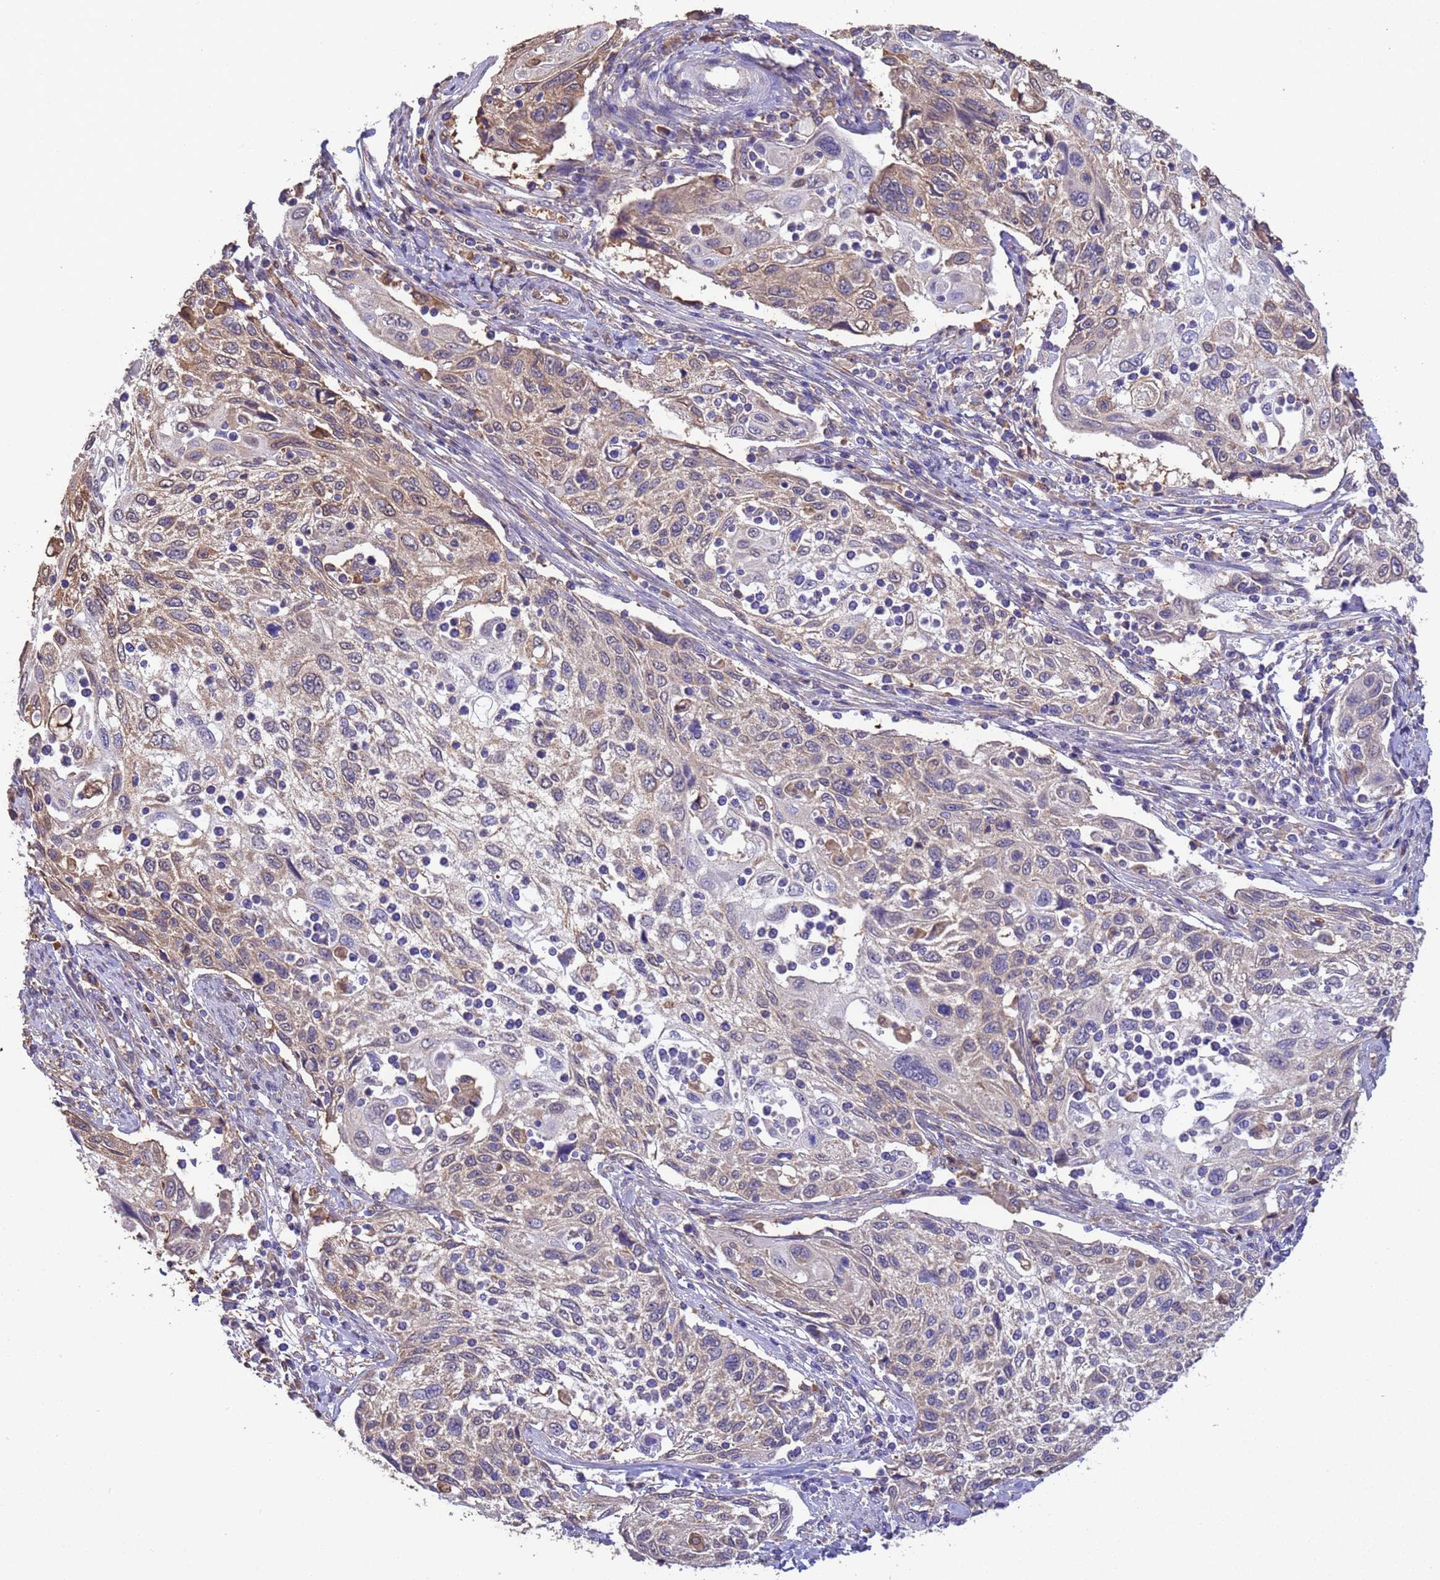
{"staining": {"intensity": "weak", "quantity": "25%-75%", "location": "cytoplasmic/membranous"}, "tissue": "cervical cancer", "cell_type": "Tumor cells", "image_type": "cancer", "snomed": [{"axis": "morphology", "description": "Squamous cell carcinoma, NOS"}, {"axis": "topography", "description": "Cervix"}], "caption": "Squamous cell carcinoma (cervical) tissue shows weak cytoplasmic/membranous expression in about 25%-75% of tumor cells", "gene": "NPHP1", "patient": {"sex": "female", "age": 70}}